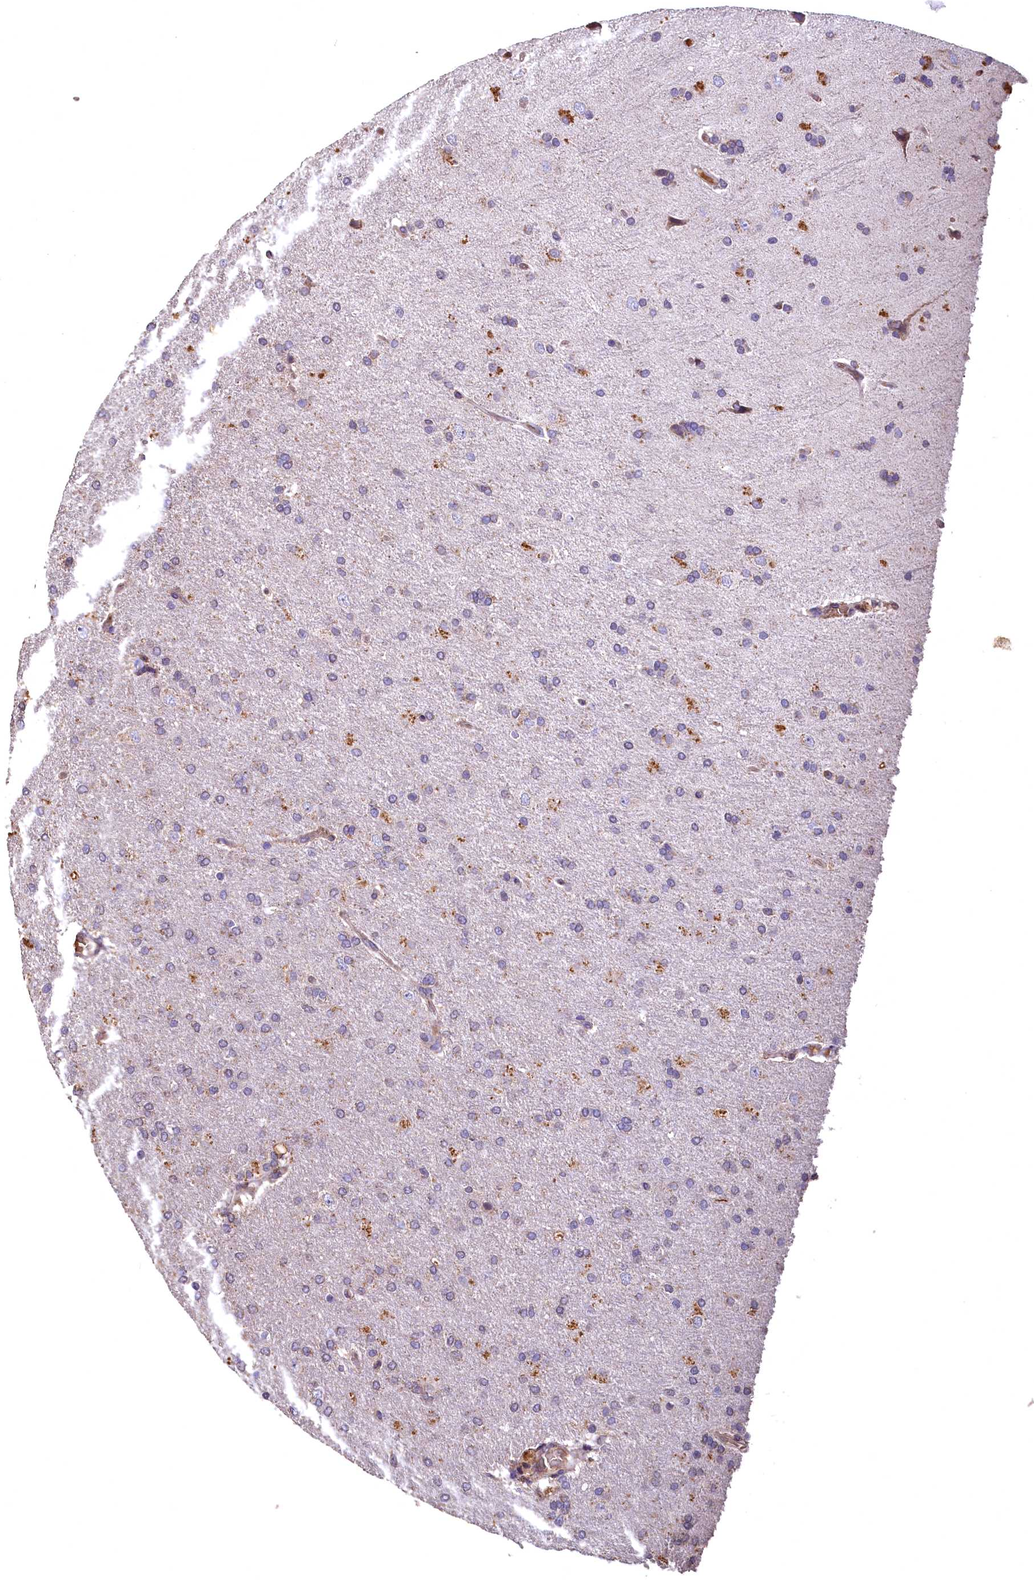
{"staining": {"intensity": "negative", "quantity": "none", "location": "none"}, "tissue": "glioma", "cell_type": "Tumor cells", "image_type": "cancer", "snomed": [{"axis": "morphology", "description": "Glioma, malignant, High grade"}, {"axis": "topography", "description": "Brain"}], "caption": "Immunohistochemistry of human glioma reveals no staining in tumor cells.", "gene": "SPTA1", "patient": {"sex": "male", "age": 72}}